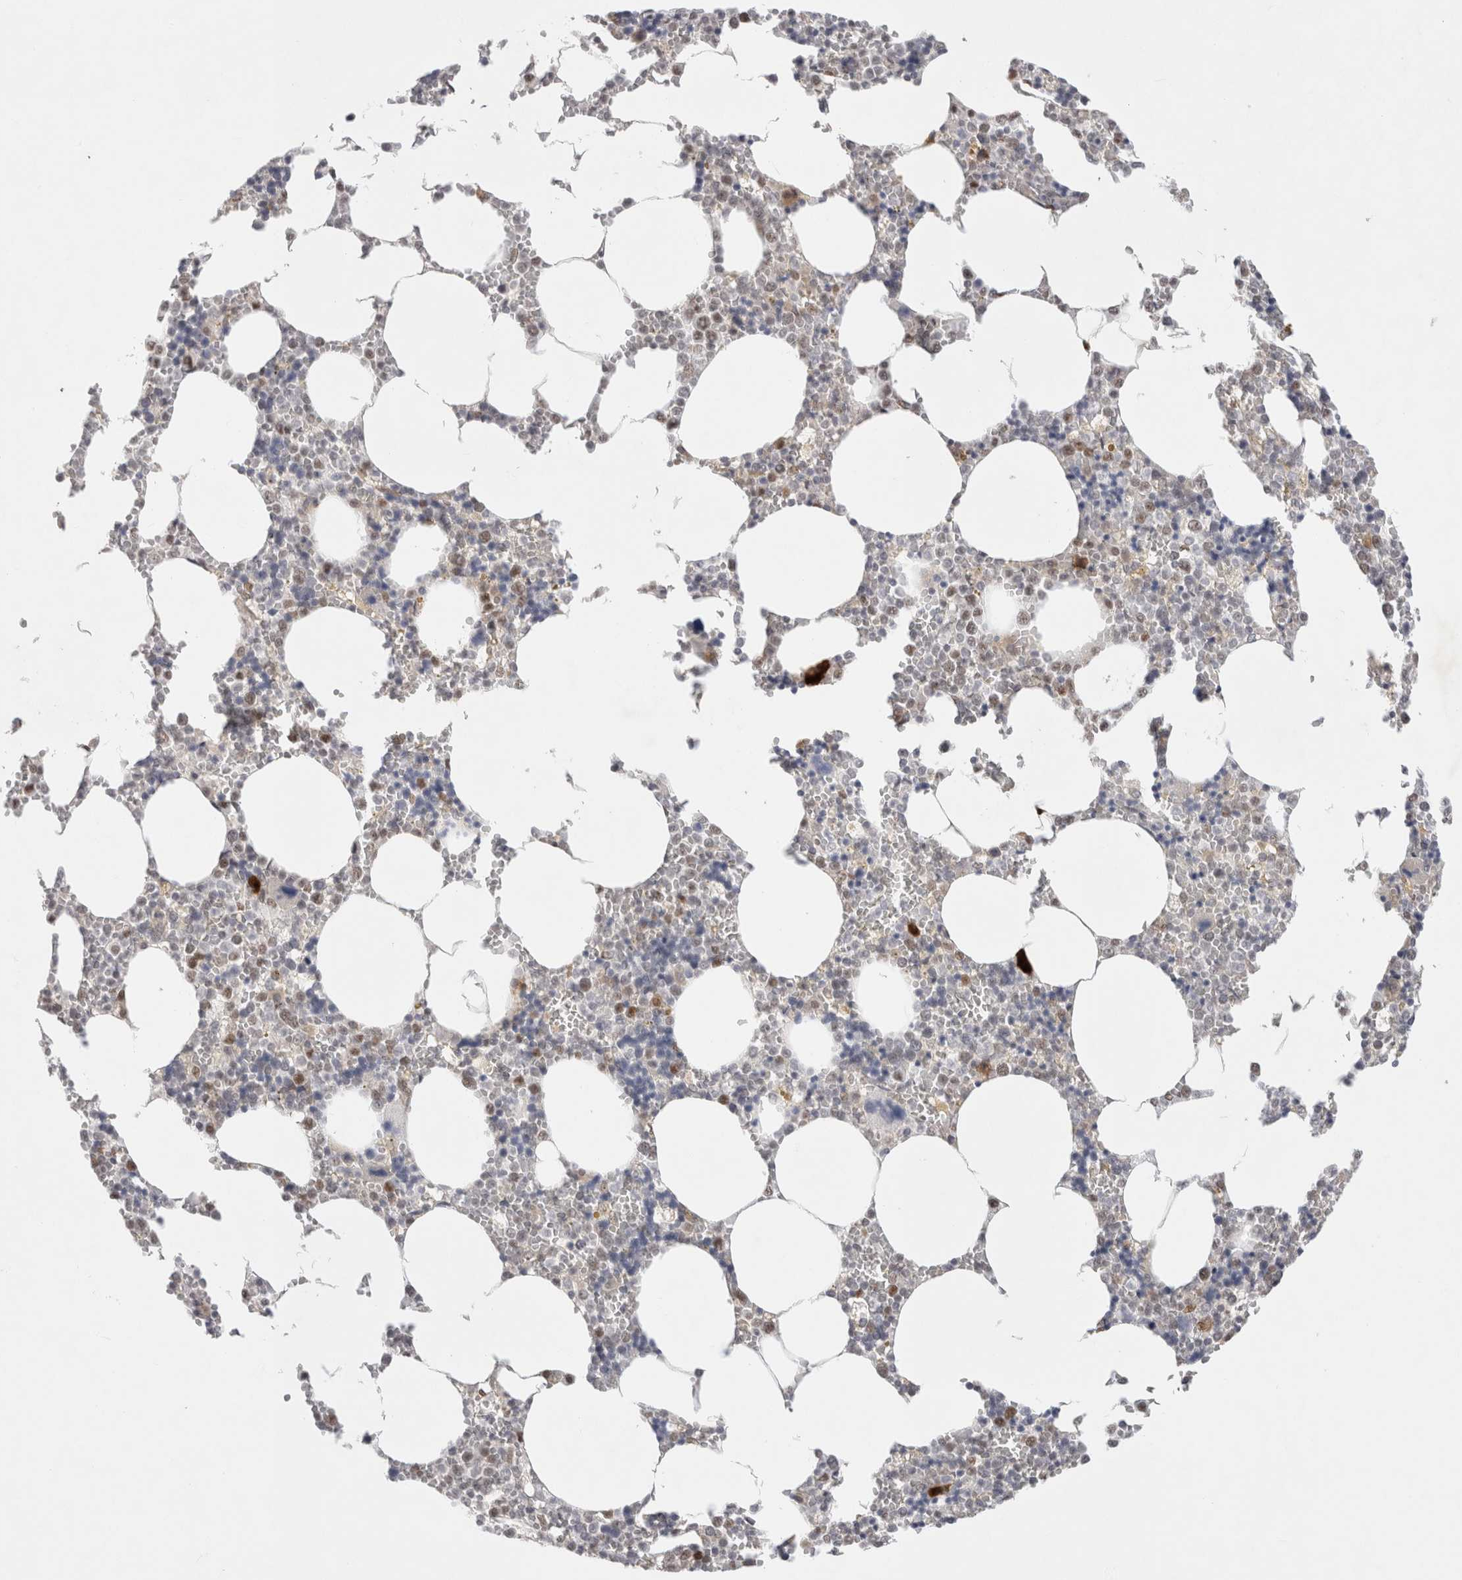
{"staining": {"intensity": "moderate", "quantity": "25%-75%", "location": "nuclear"}, "tissue": "bone marrow", "cell_type": "Hematopoietic cells", "image_type": "normal", "snomed": [{"axis": "morphology", "description": "Normal tissue, NOS"}, {"axis": "topography", "description": "Bone marrow"}], "caption": "Immunohistochemical staining of unremarkable bone marrow displays moderate nuclear protein positivity in about 25%-75% of hematopoietic cells. The protein of interest is stained brown, and the nuclei are stained in blue (DAB IHC with brightfield microscopy, high magnification).", "gene": "RECQL4", "patient": {"sex": "male", "age": 70}}